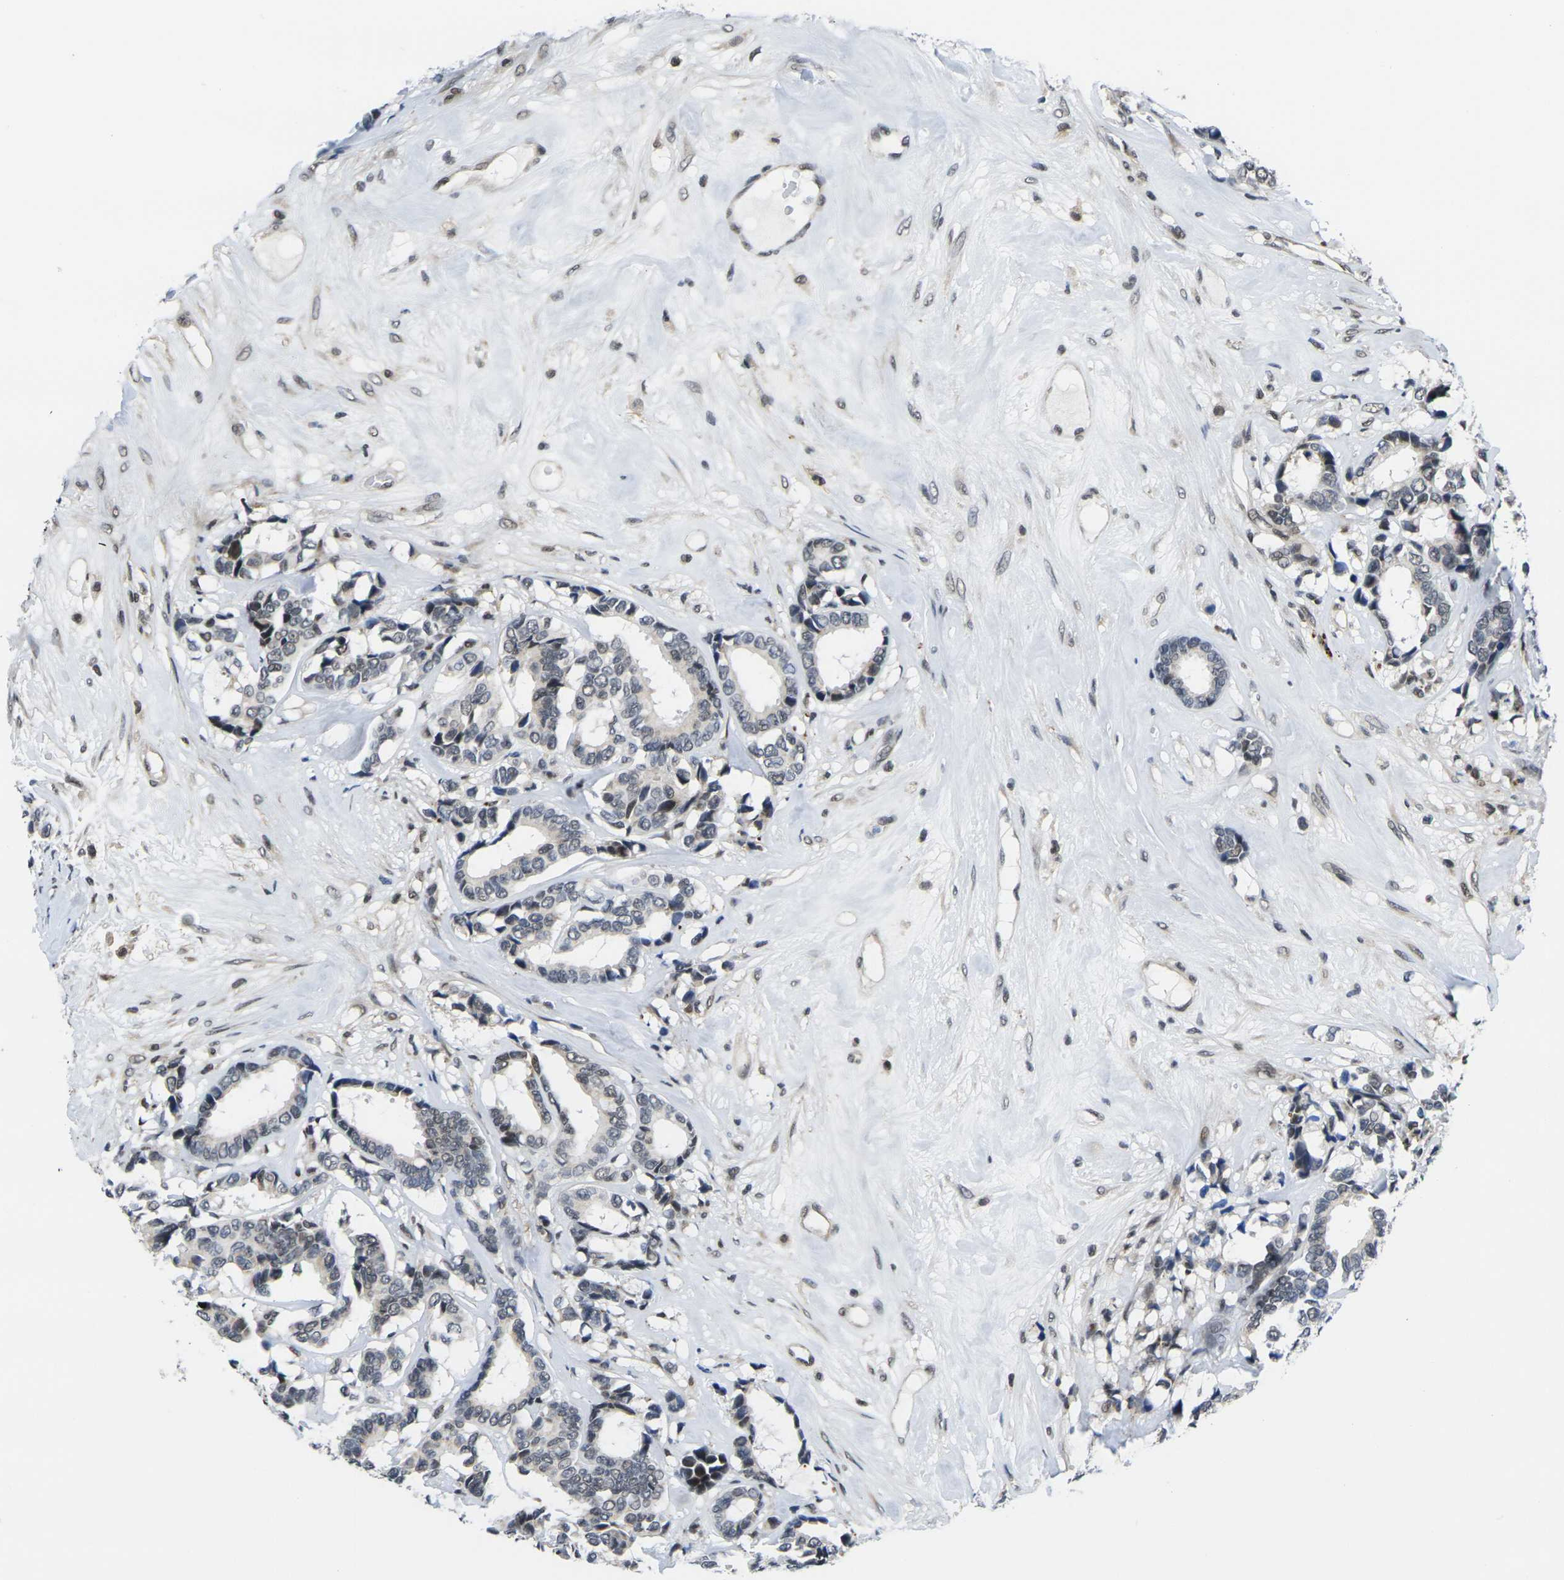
{"staining": {"intensity": "moderate", "quantity": "<25%", "location": "nuclear"}, "tissue": "breast cancer", "cell_type": "Tumor cells", "image_type": "cancer", "snomed": [{"axis": "morphology", "description": "Duct carcinoma"}, {"axis": "topography", "description": "Breast"}], "caption": "Moderate nuclear protein expression is appreciated in about <25% of tumor cells in breast cancer.", "gene": "RBM7", "patient": {"sex": "female", "age": 87}}